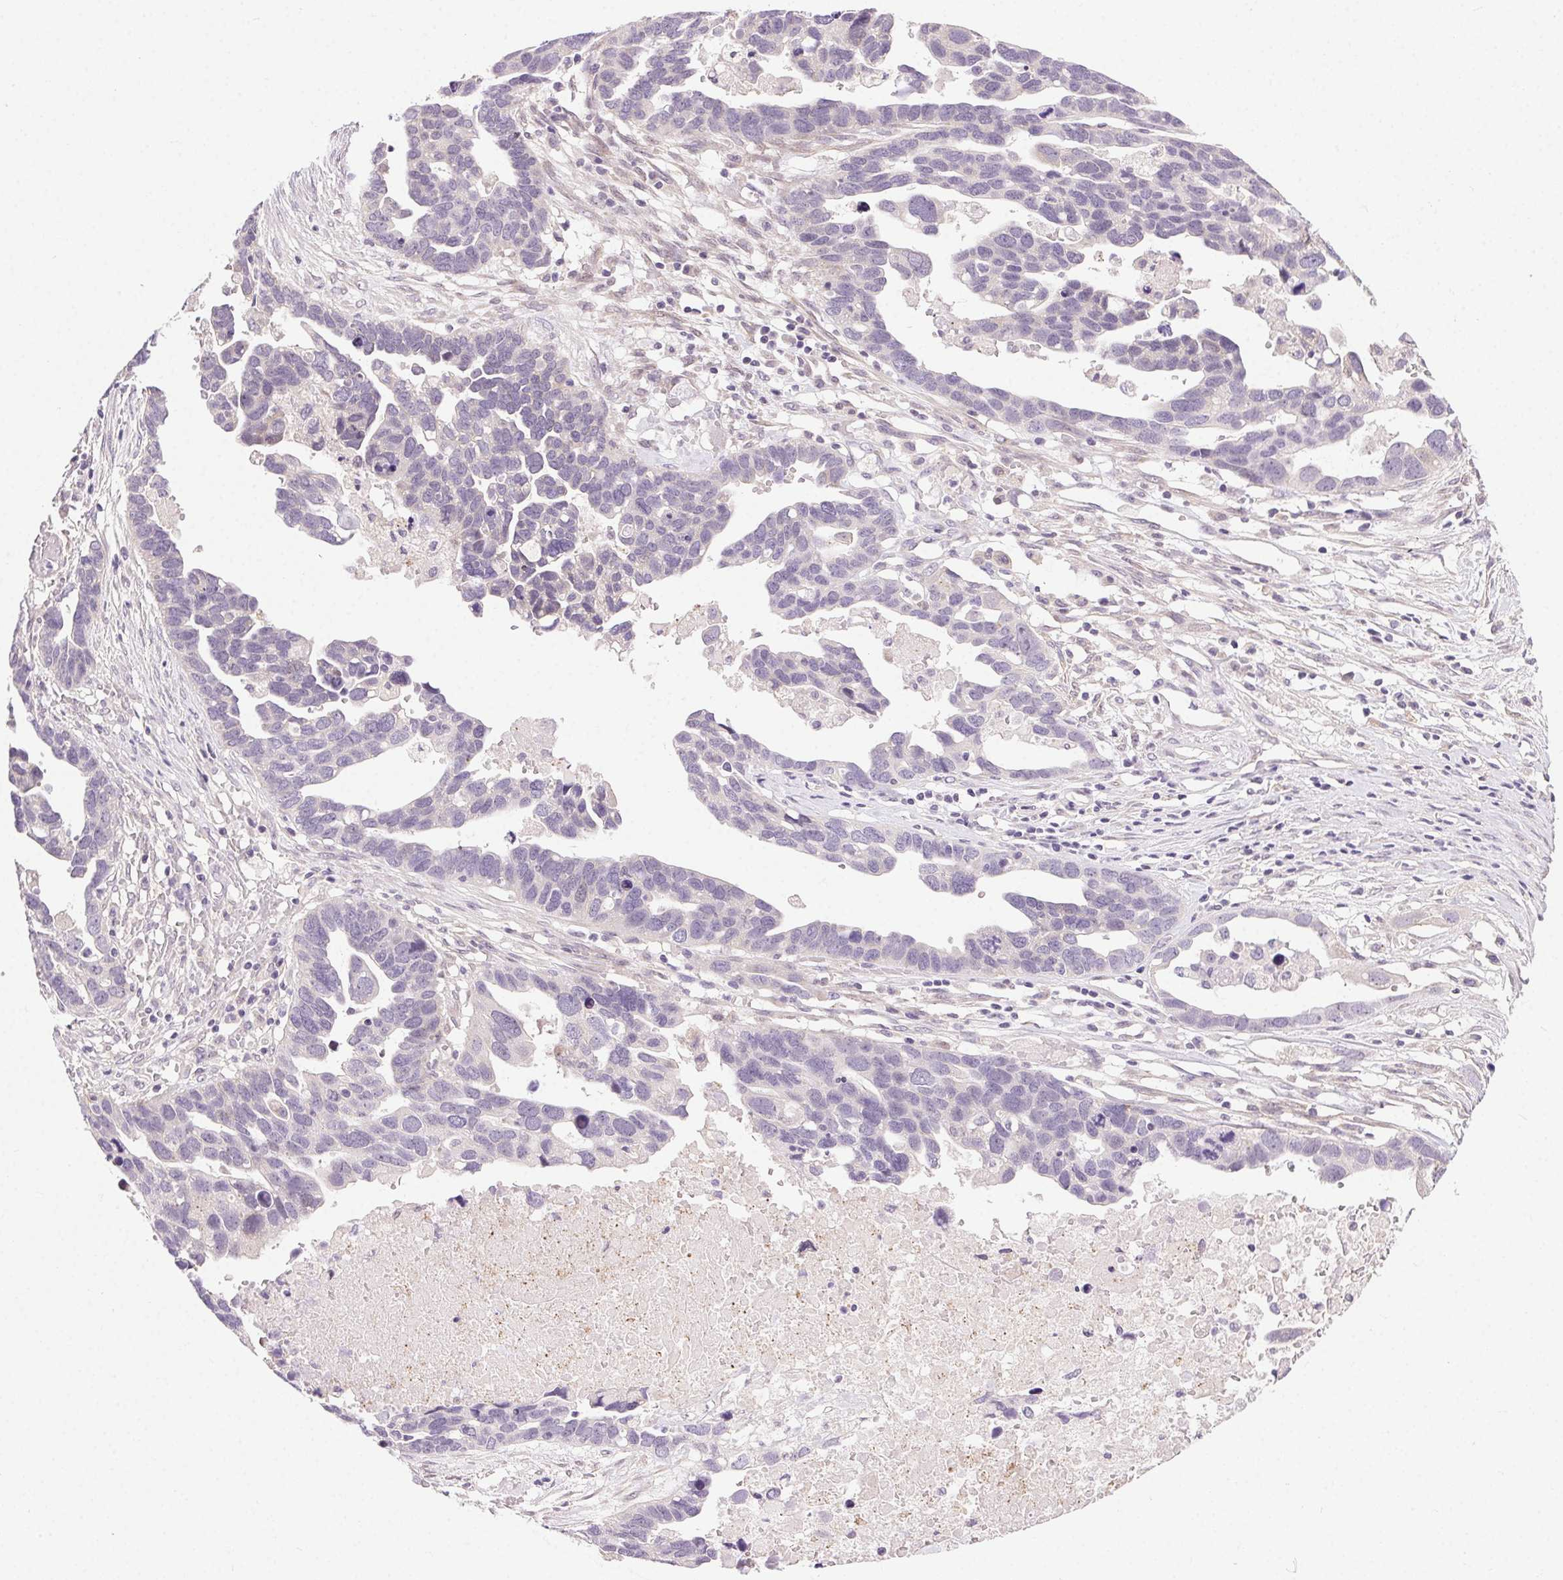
{"staining": {"intensity": "negative", "quantity": "none", "location": "none"}, "tissue": "ovarian cancer", "cell_type": "Tumor cells", "image_type": "cancer", "snomed": [{"axis": "morphology", "description": "Cystadenocarcinoma, serous, NOS"}, {"axis": "topography", "description": "Ovary"}], "caption": "Immunohistochemistry image of neoplastic tissue: ovarian cancer stained with DAB shows no significant protein expression in tumor cells.", "gene": "SYT11", "patient": {"sex": "female", "age": 54}}